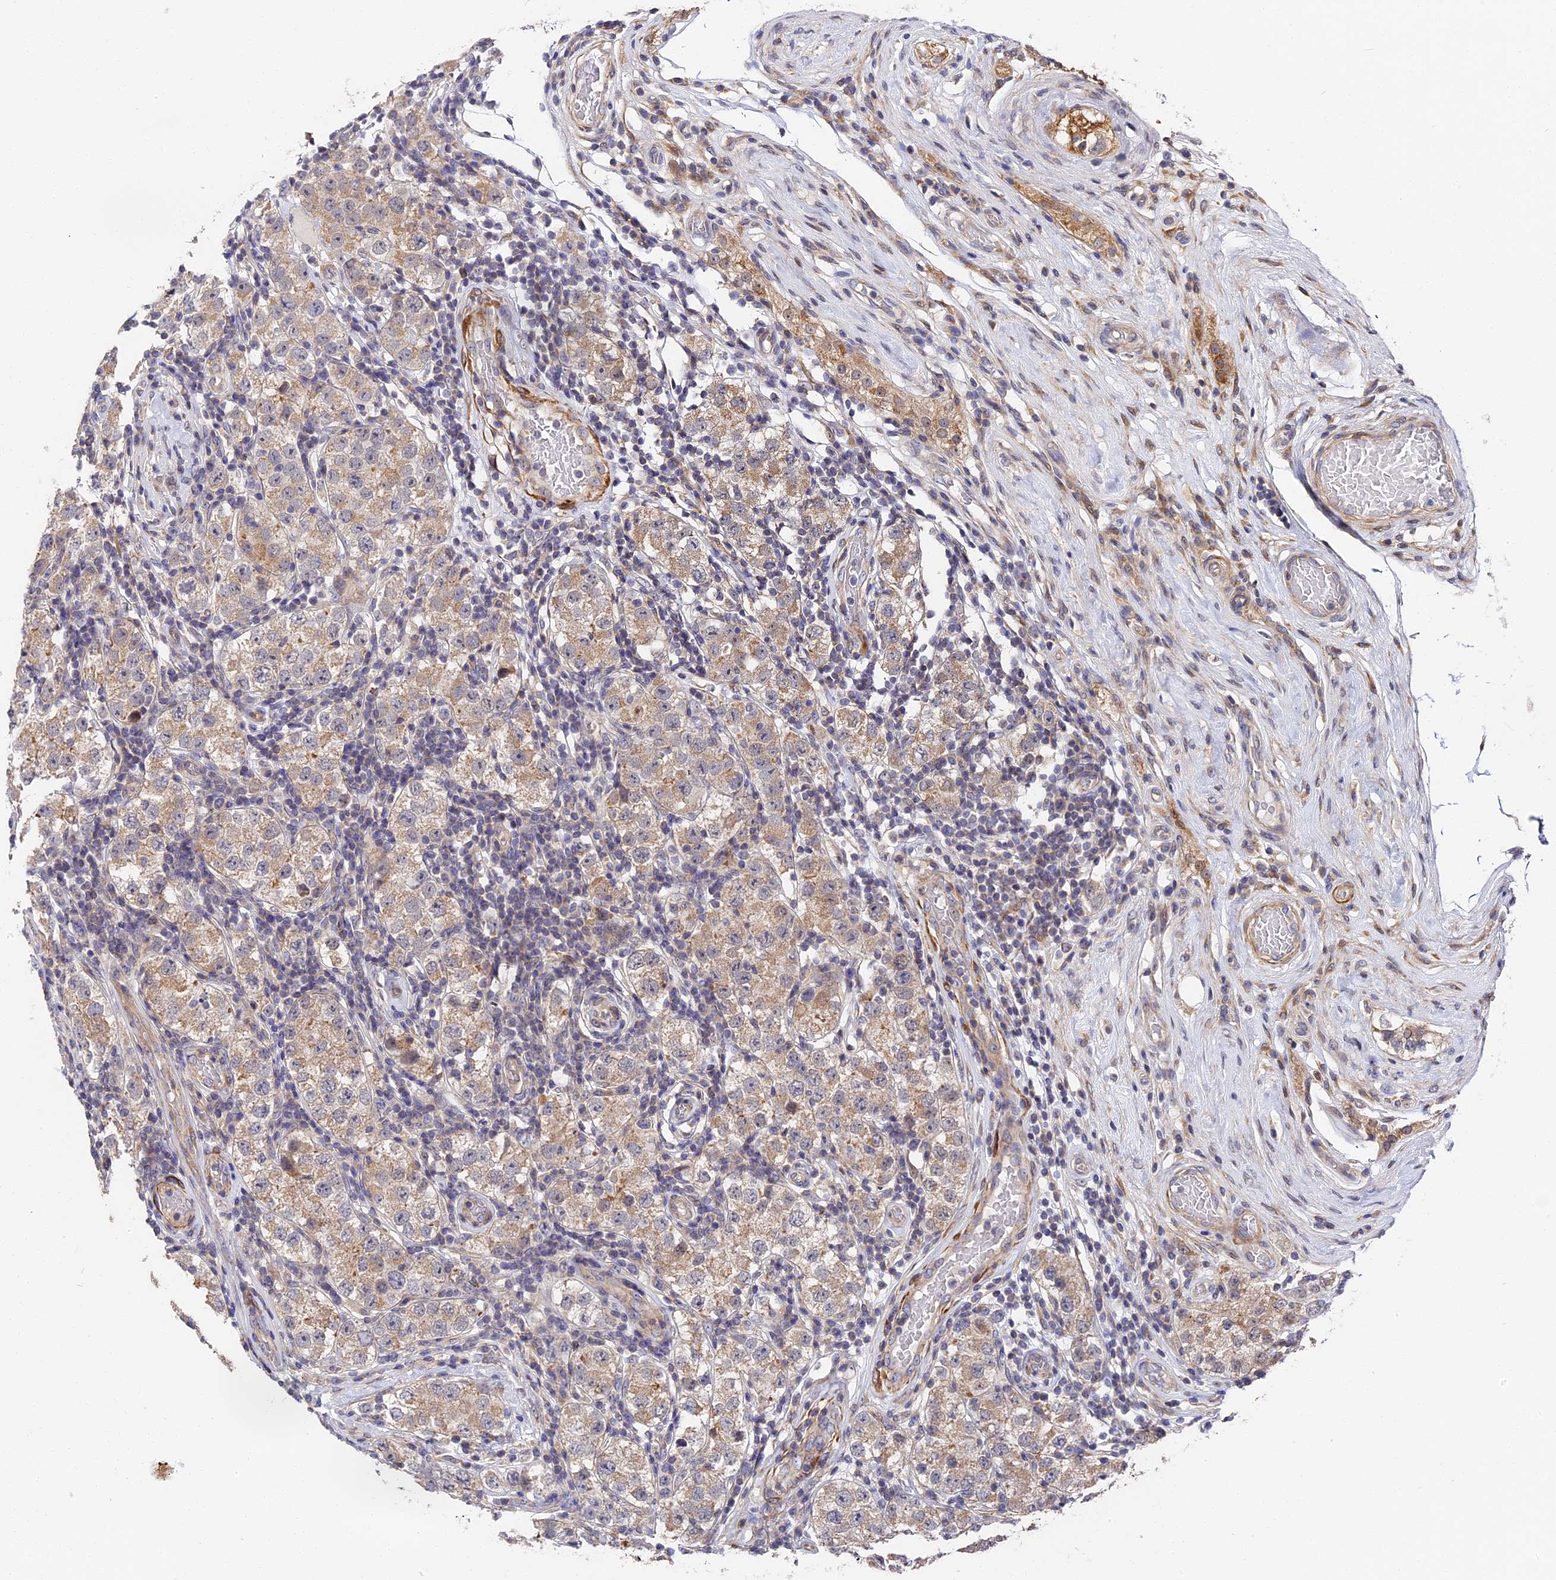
{"staining": {"intensity": "weak", "quantity": ">75%", "location": "cytoplasmic/membranous"}, "tissue": "testis cancer", "cell_type": "Tumor cells", "image_type": "cancer", "snomed": [{"axis": "morphology", "description": "Seminoma, NOS"}, {"axis": "topography", "description": "Testis"}], "caption": "Brown immunohistochemical staining in testis cancer (seminoma) reveals weak cytoplasmic/membranous expression in approximately >75% of tumor cells.", "gene": "CCDC113", "patient": {"sex": "male", "age": 34}}